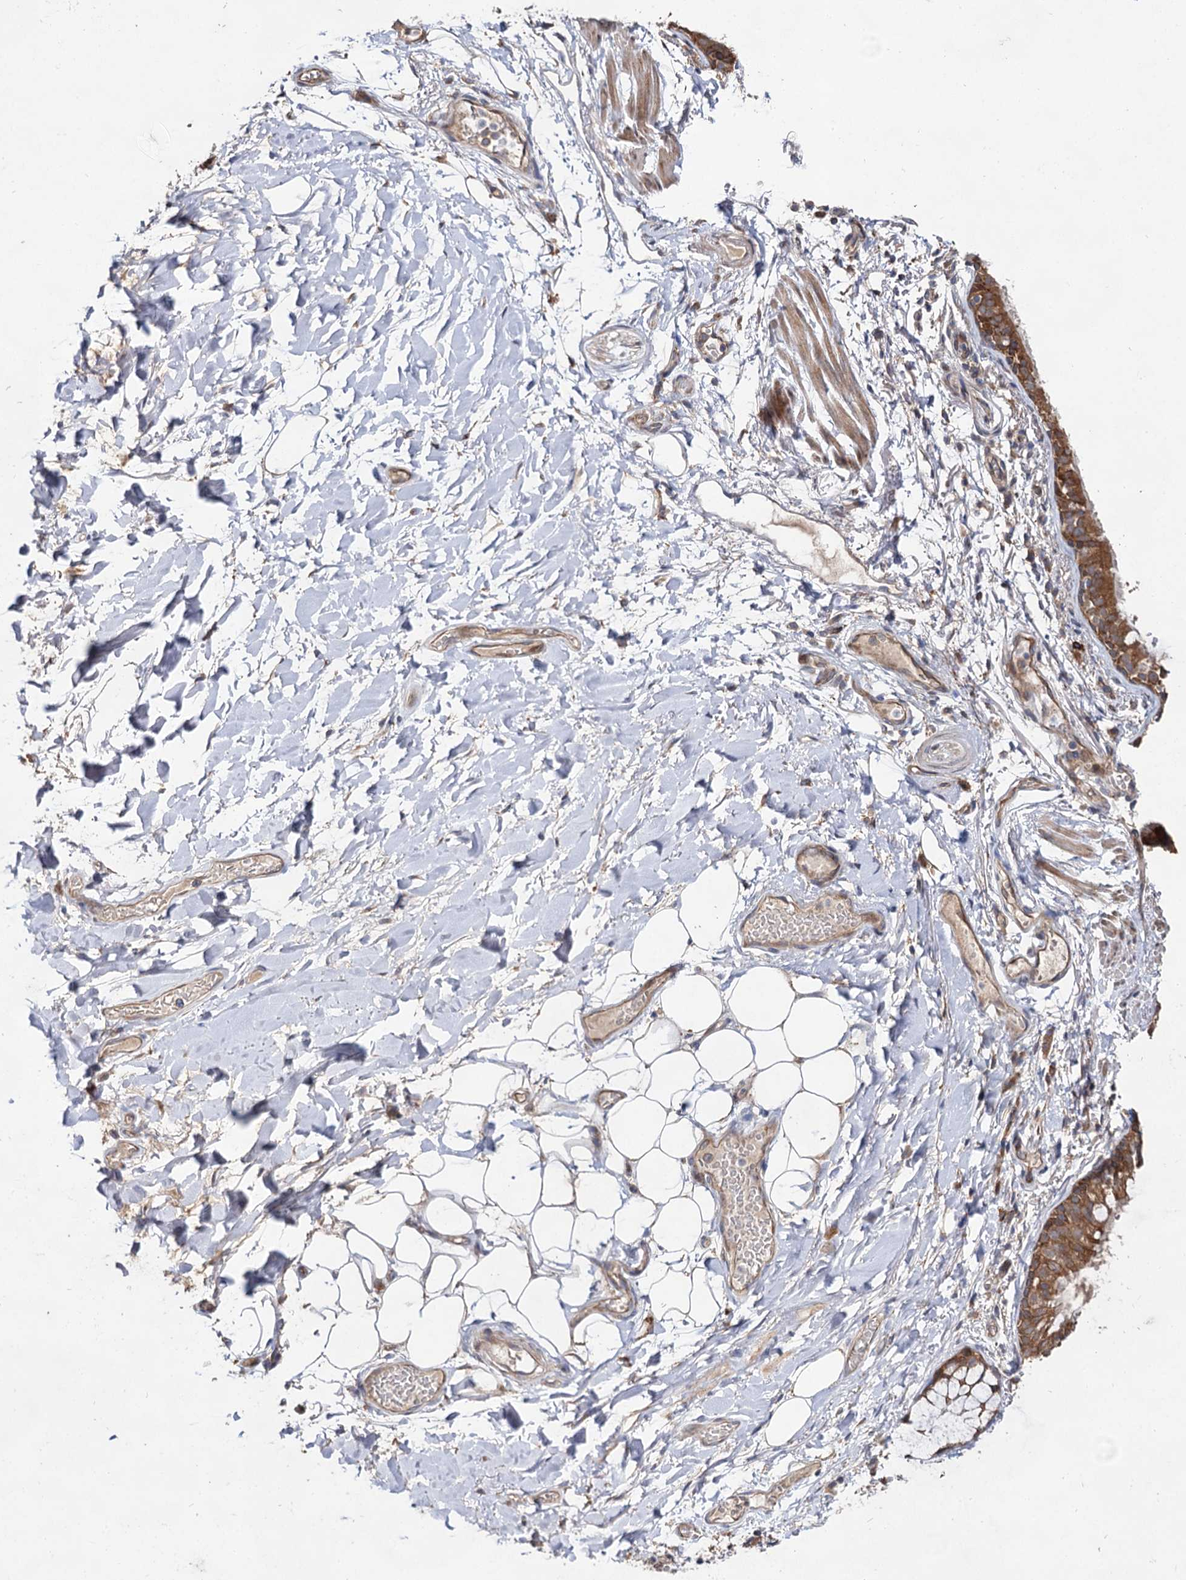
{"staining": {"intensity": "negative", "quantity": "none", "location": "none"}, "tissue": "adipose tissue", "cell_type": "Adipocytes", "image_type": "normal", "snomed": [{"axis": "morphology", "description": "Normal tissue, NOS"}, {"axis": "topography", "description": "Lymph node"}, {"axis": "topography", "description": "Cartilage tissue"}, {"axis": "topography", "description": "Bronchus"}], "caption": "Immunohistochemistry (IHC) micrograph of unremarkable adipose tissue: human adipose tissue stained with DAB exhibits no significant protein staining in adipocytes.", "gene": "NAA25", "patient": {"sex": "male", "age": 63}}